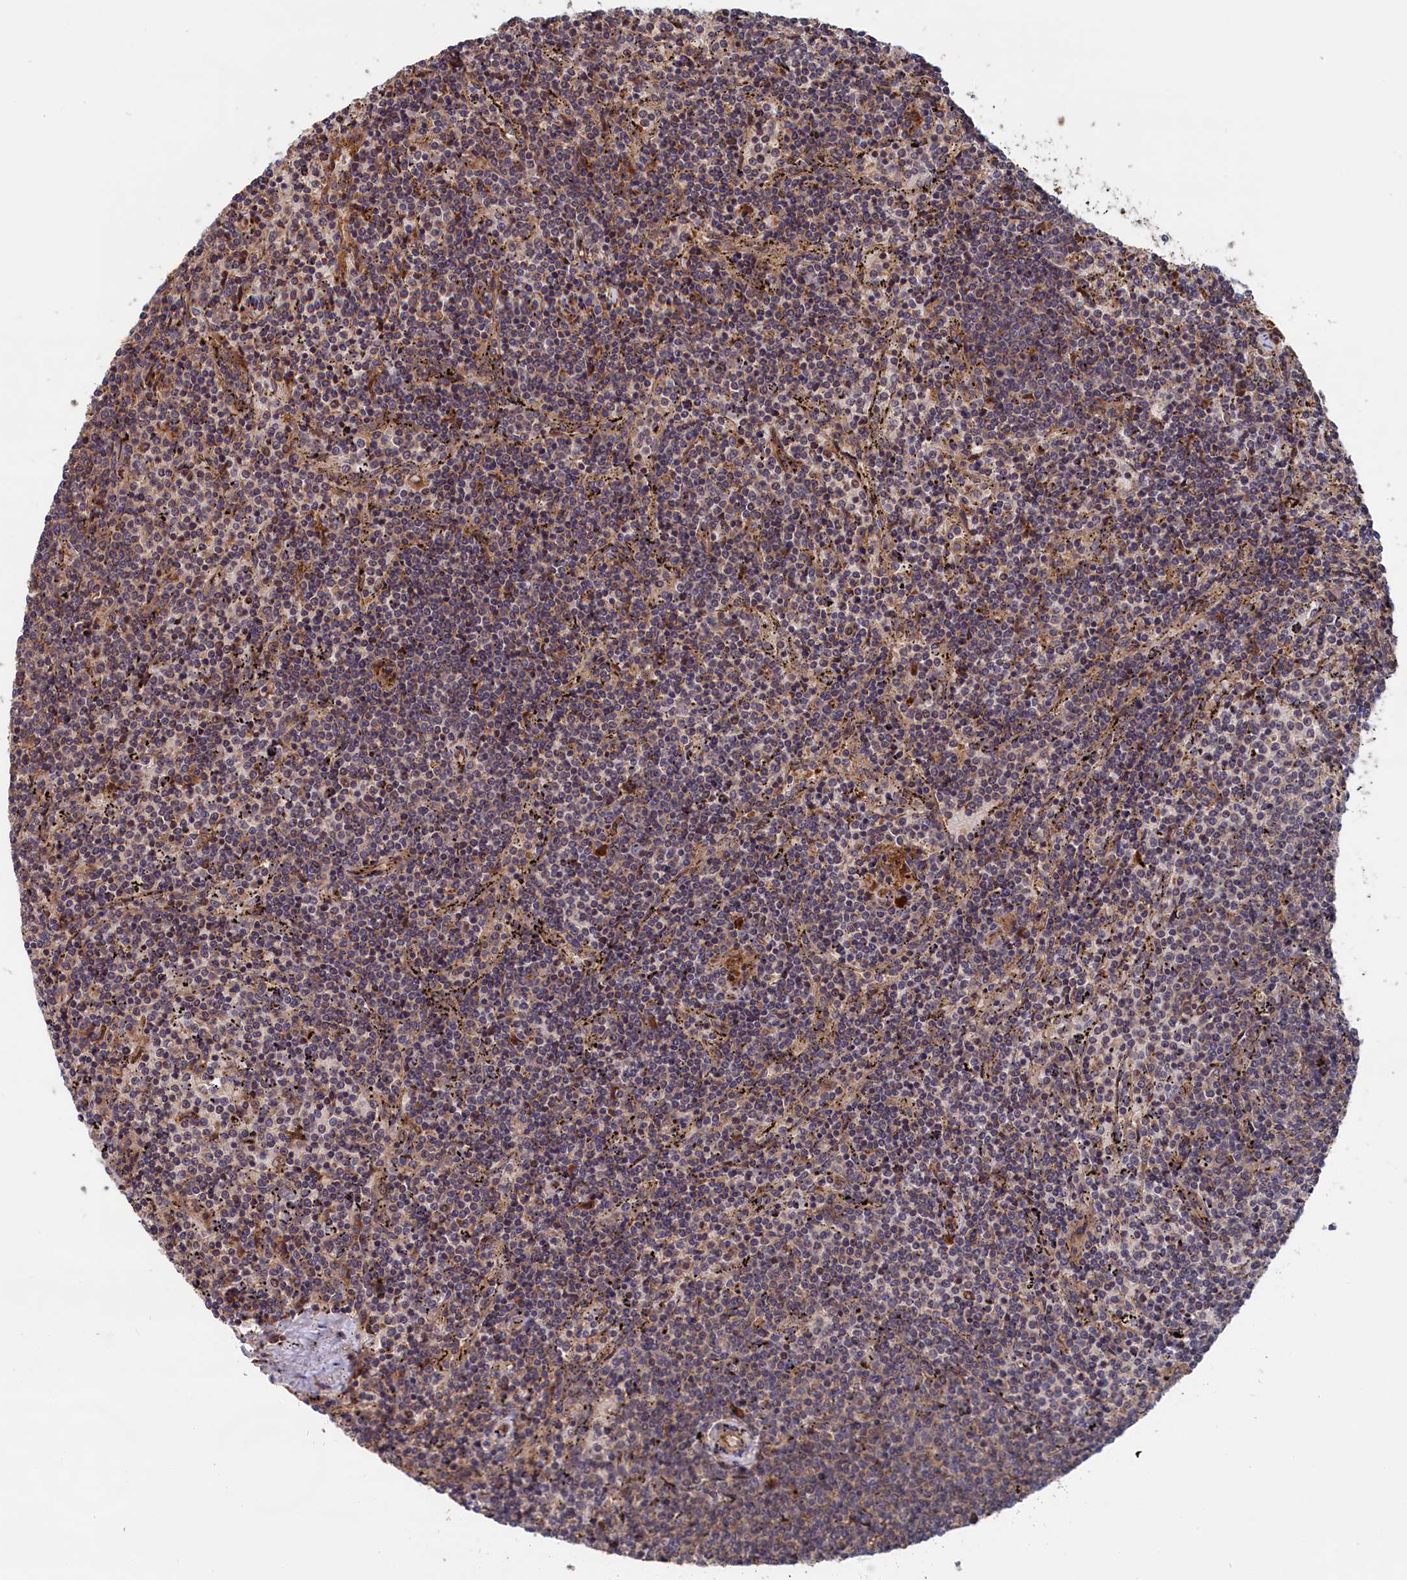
{"staining": {"intensity": "moderate", "quantity": "<25%", "location": "cytoplasmic/membranous"}, "tissue": "lymphoma", "cell_type": "Tumor cells", "image_type": "cancer", "snomed": [{"axis": "morphology", "description": "Malignant lymphoma, non-Hodgkin's type, Low grade"}, {"axis": "topography", "description": "Spleen"}], "caption": "Immunohistochemistry (IHC) histopathology image of neoplastic tissue: human low-grade malignant lymphoma, non-Hodgkin's type stained using IHC demonstrates low levels of moderate protein expression localized specifically in the cytoplasmic/membranous of tumor cells, appearing as a cytoplasmic/membranous brown color.", "gene": "TRAPPC2L", "patient": {"sex": "female", "age": 50}}